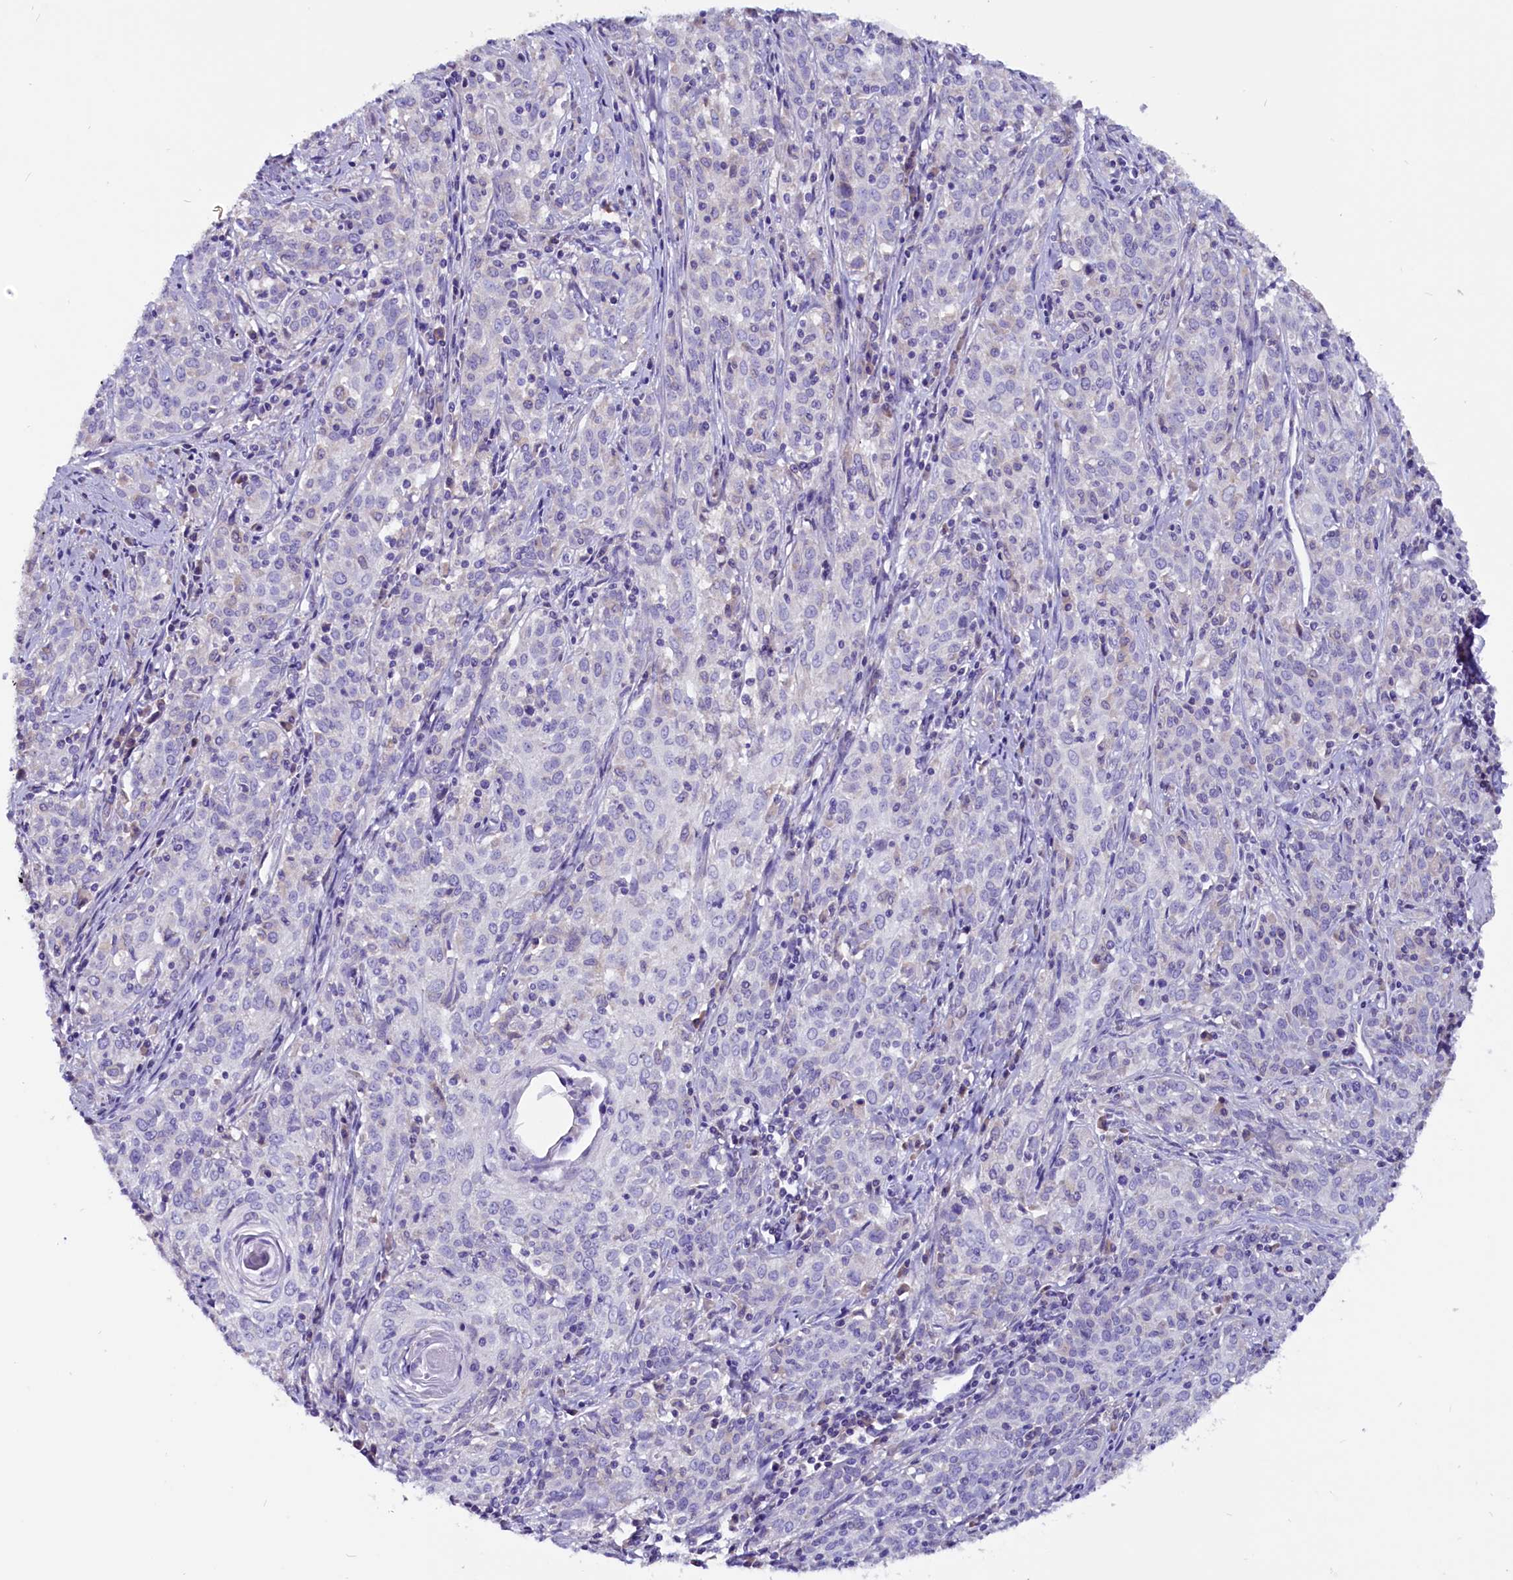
{"staining": {"intensity": "negative", "quantity": "none", "location": "none"}, "tissue": "cervical cancer", "cell_type": "Tumor cells", "image_type": "cancer", "snomed": [{"axis": "morphology", "description": "Squamous cell carcinoma, NOS"}, {"axis": "topography", "description": "Cervix"}], "caption": "There is no significant expression in tumor cells of squamous cell carcinoma (cervical).", "gene": "CCBE1", "patient": {"sex": "female", "age": 57}}